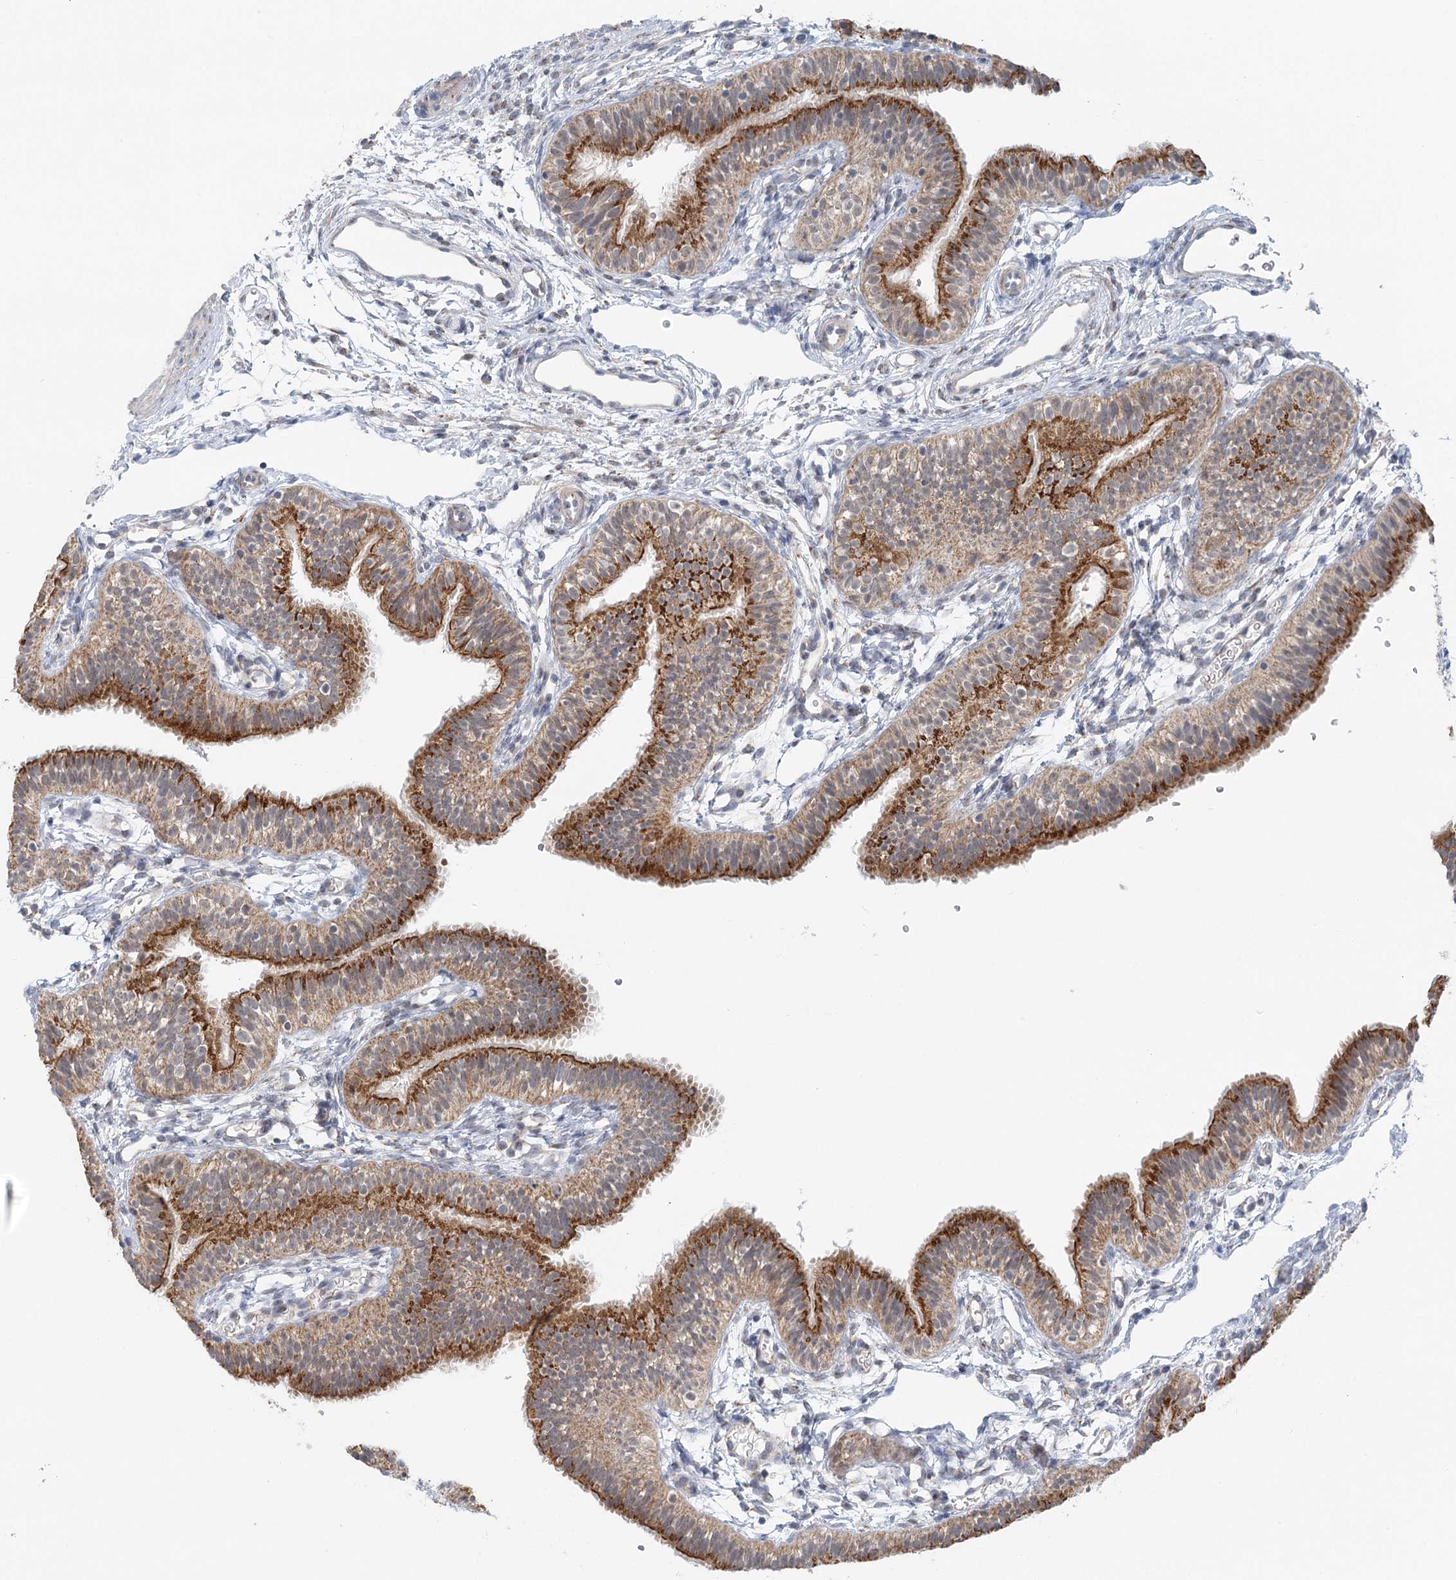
{"staining": {"intensity": "strong", "quantity": ">75%", "location": "cytoplasmic/membranous"}, "tissue": "fallopian tube", "cell_type": "Glandular cells", "image_type": "normal", "snomed": [{"axis": "morphology", "description": "Normal tissue, NOS"}, {"axis": "topography", "description": "Fallopian tube"}], "caption": "An image showing strong cytoplasmic/membranous staining in about >75% of glandular cells in benign fallopian tube, as visualized by brown immunohistochemical staining.", "gene": "RNF150", "patient": {"sex": "female", "age": 35}}